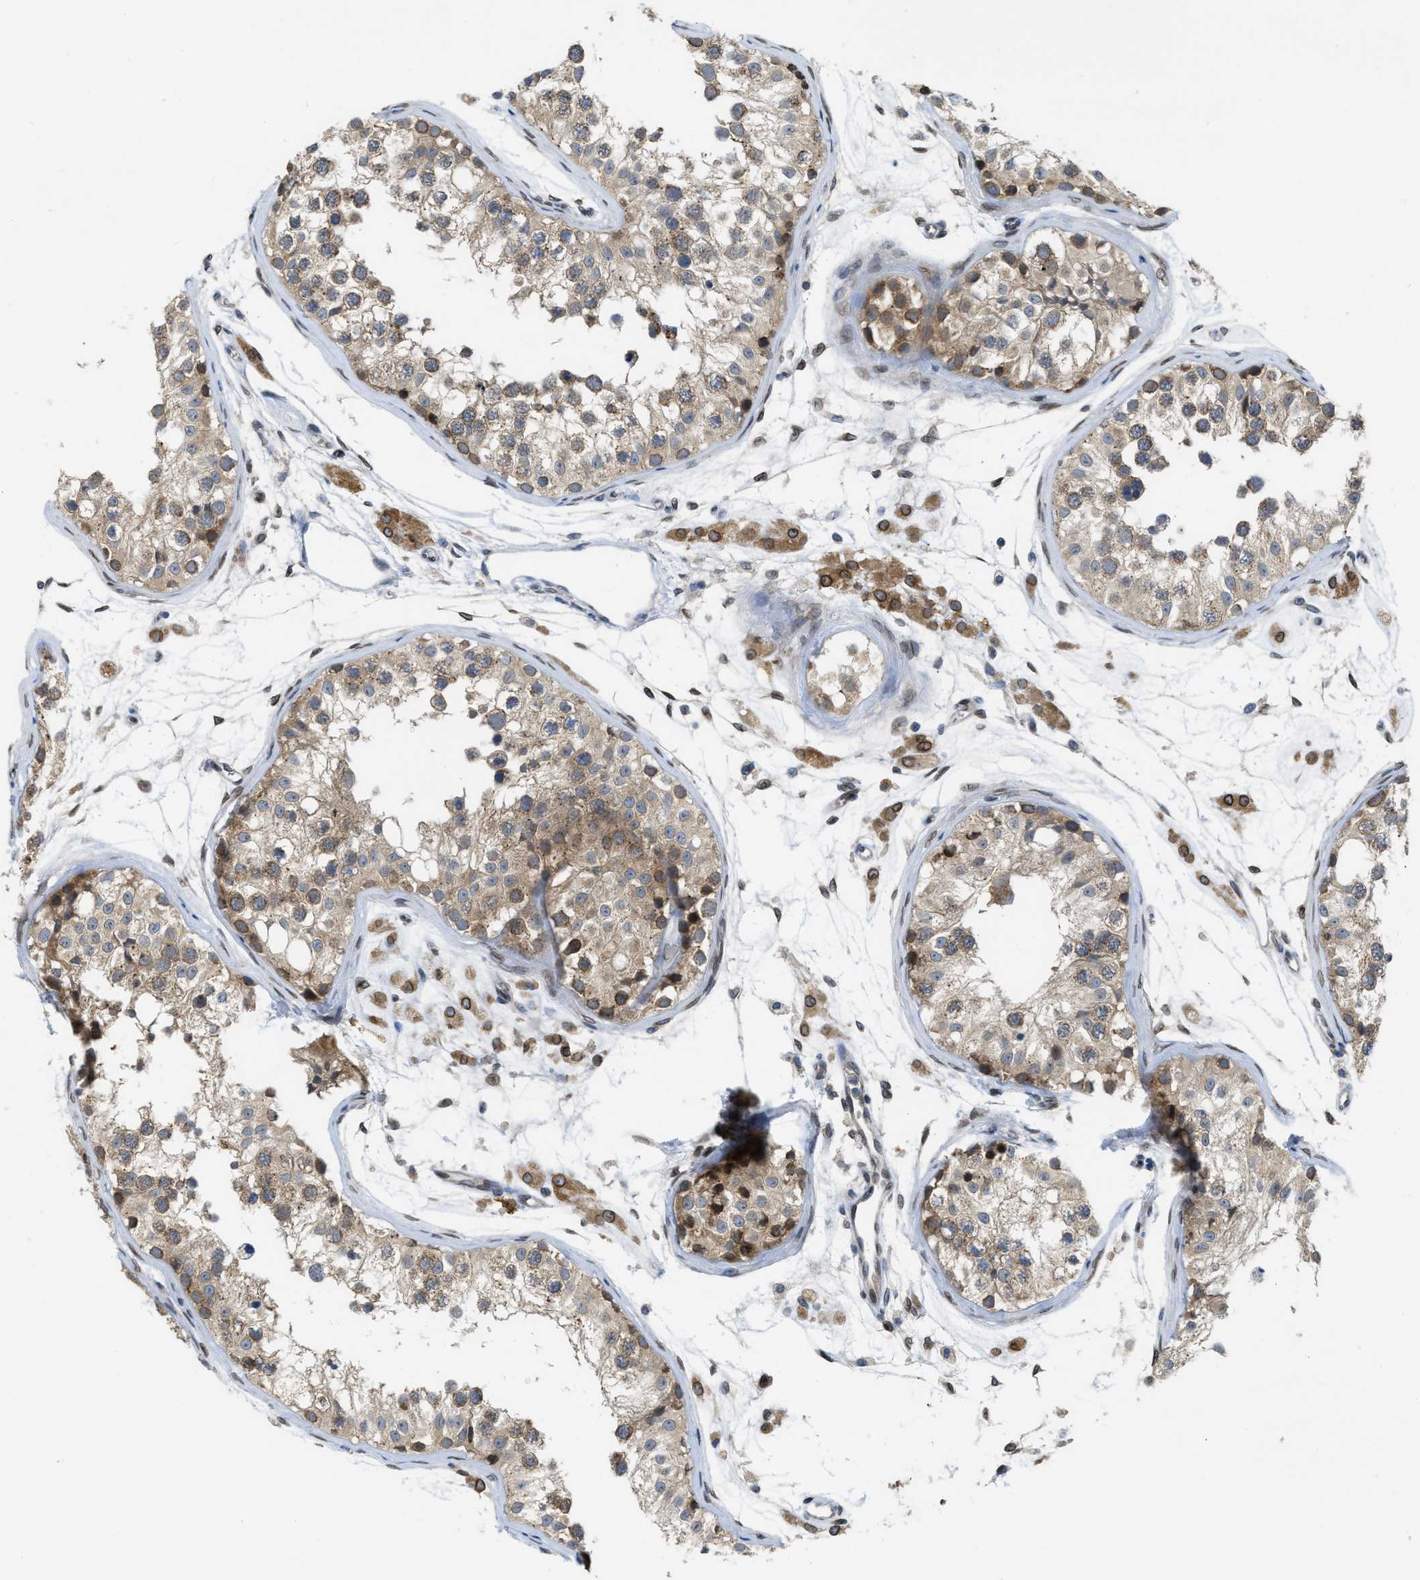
{"staining": {"intensity": "moderate", "quantity": ">75%", "location": "cytoplasmic/membranous"}, "tissue": "testis", "cell_type": "Cells in seminiferous ducts", "image_type": "normal", "snomed": [{"axis": "morphology", "description": "Normal tissue, NOS"}, {"axis": "morphology", "description": "Adenocarcinoma, metastatic, NOS"}, {"axis": "topography", "description": "Testis"}], "caption": "A medium amount of moderate cytoplasmic/membranous positivity is present in about >75% of cells in seminiferous ducts in benign testis. The protein is shown in brown color, while the nuclei are stained blue.", "gene": "EIF2AK3", "patient": {"sex": "male", "age": 26}}